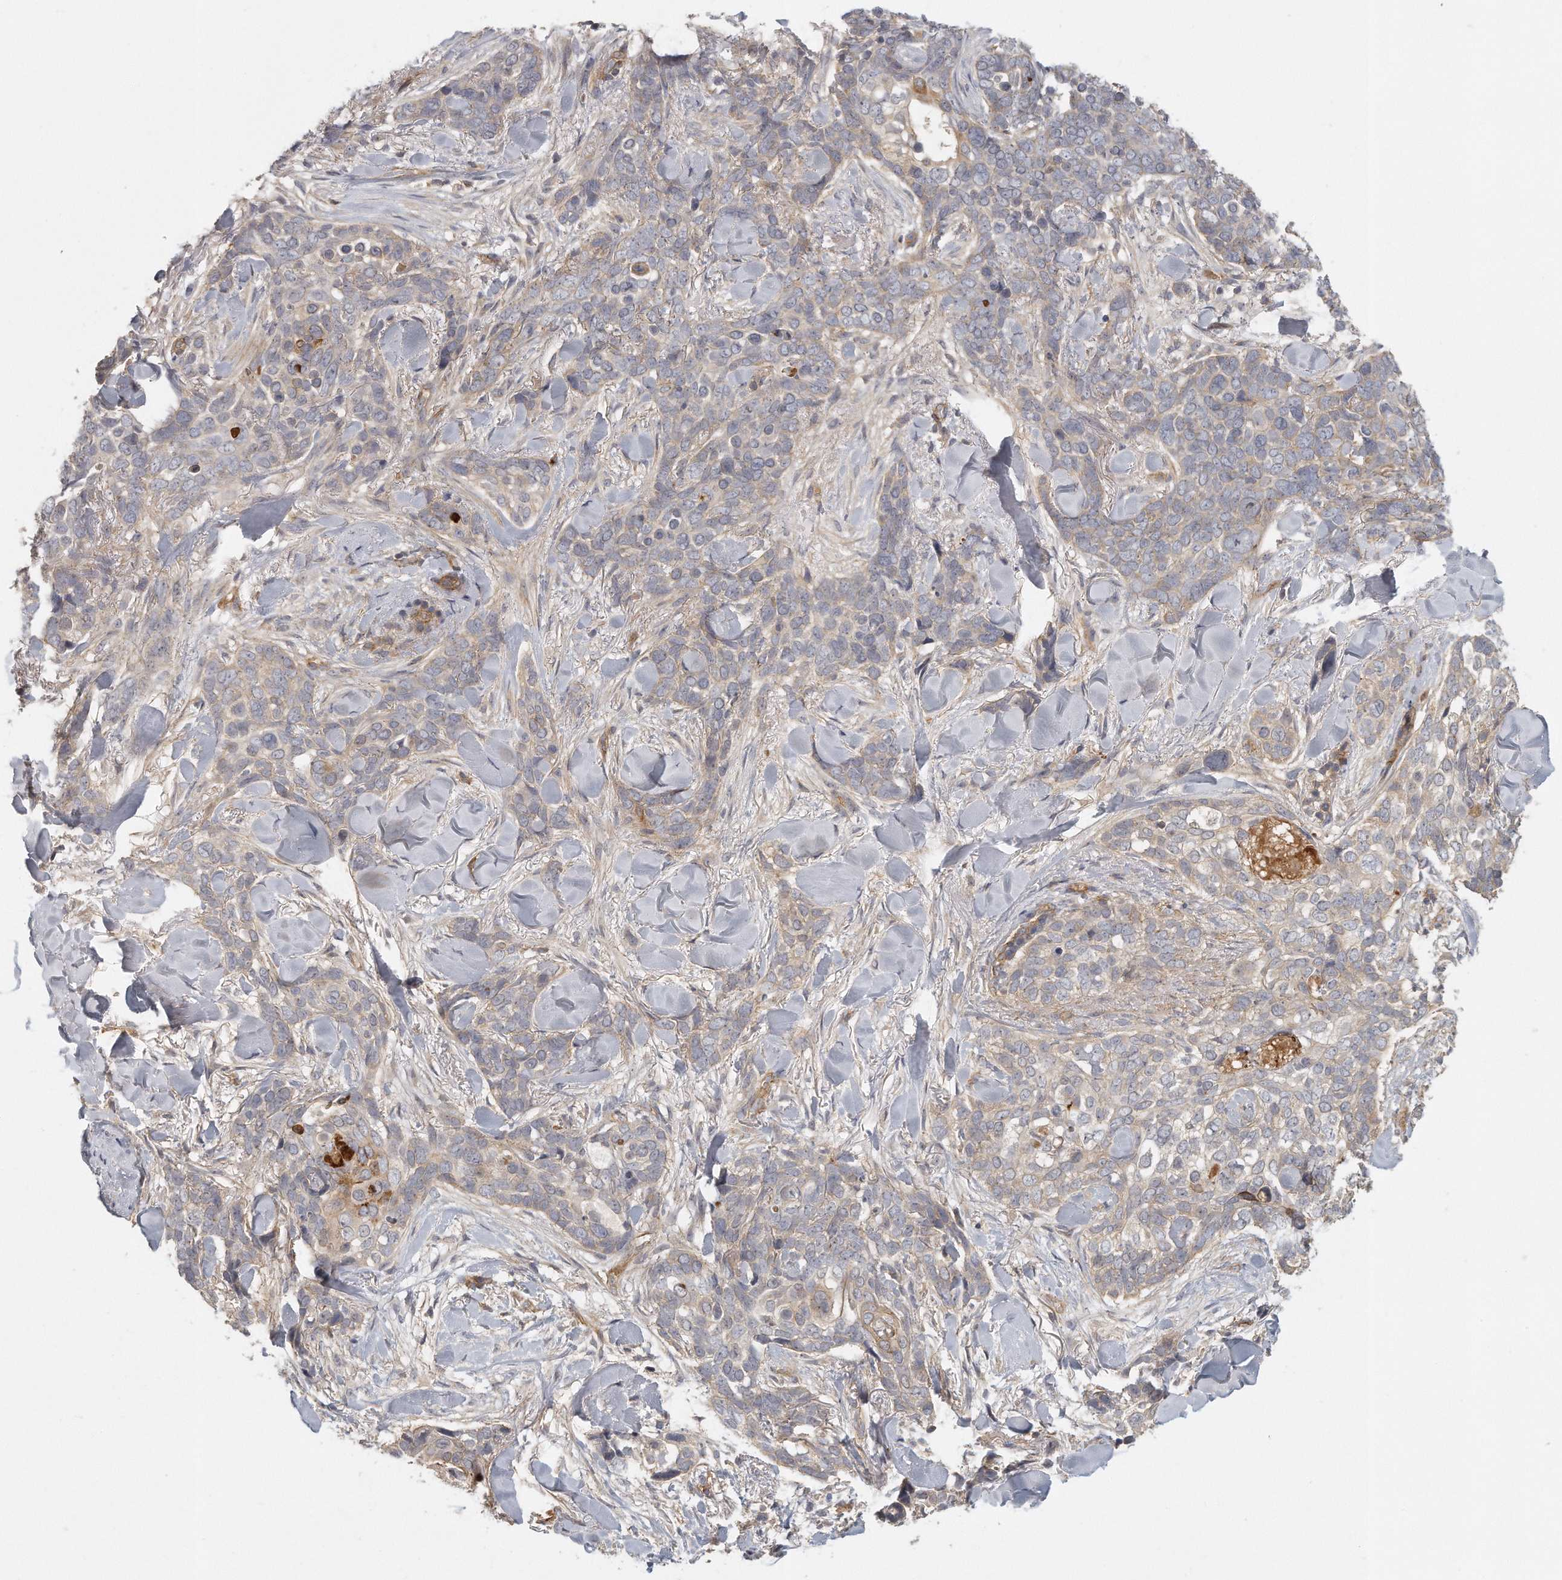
{"staining": {"intensity": "weak", "quantity": "25%-75%", "location": "cytoplasmic/membranous"}, "tissue": "skin cancer", "cell_type": "Tumor cells", "image_type": "cancer", "snomed": [{"axis": "morphology", "description": "Basal cell carcinoma"}, {"axis": "topography", "description": "Skin"}], "caption": "Tumor cells show low levels of weak cytoplasmic/membranous staining in about 25%-75% of cells in human skin basal cell carcinoma. (DAB = brown stain, brightfield microscopy at high magnification).", "gene": "MTERF4", "patient": {"sex": "female", "age": 82}}